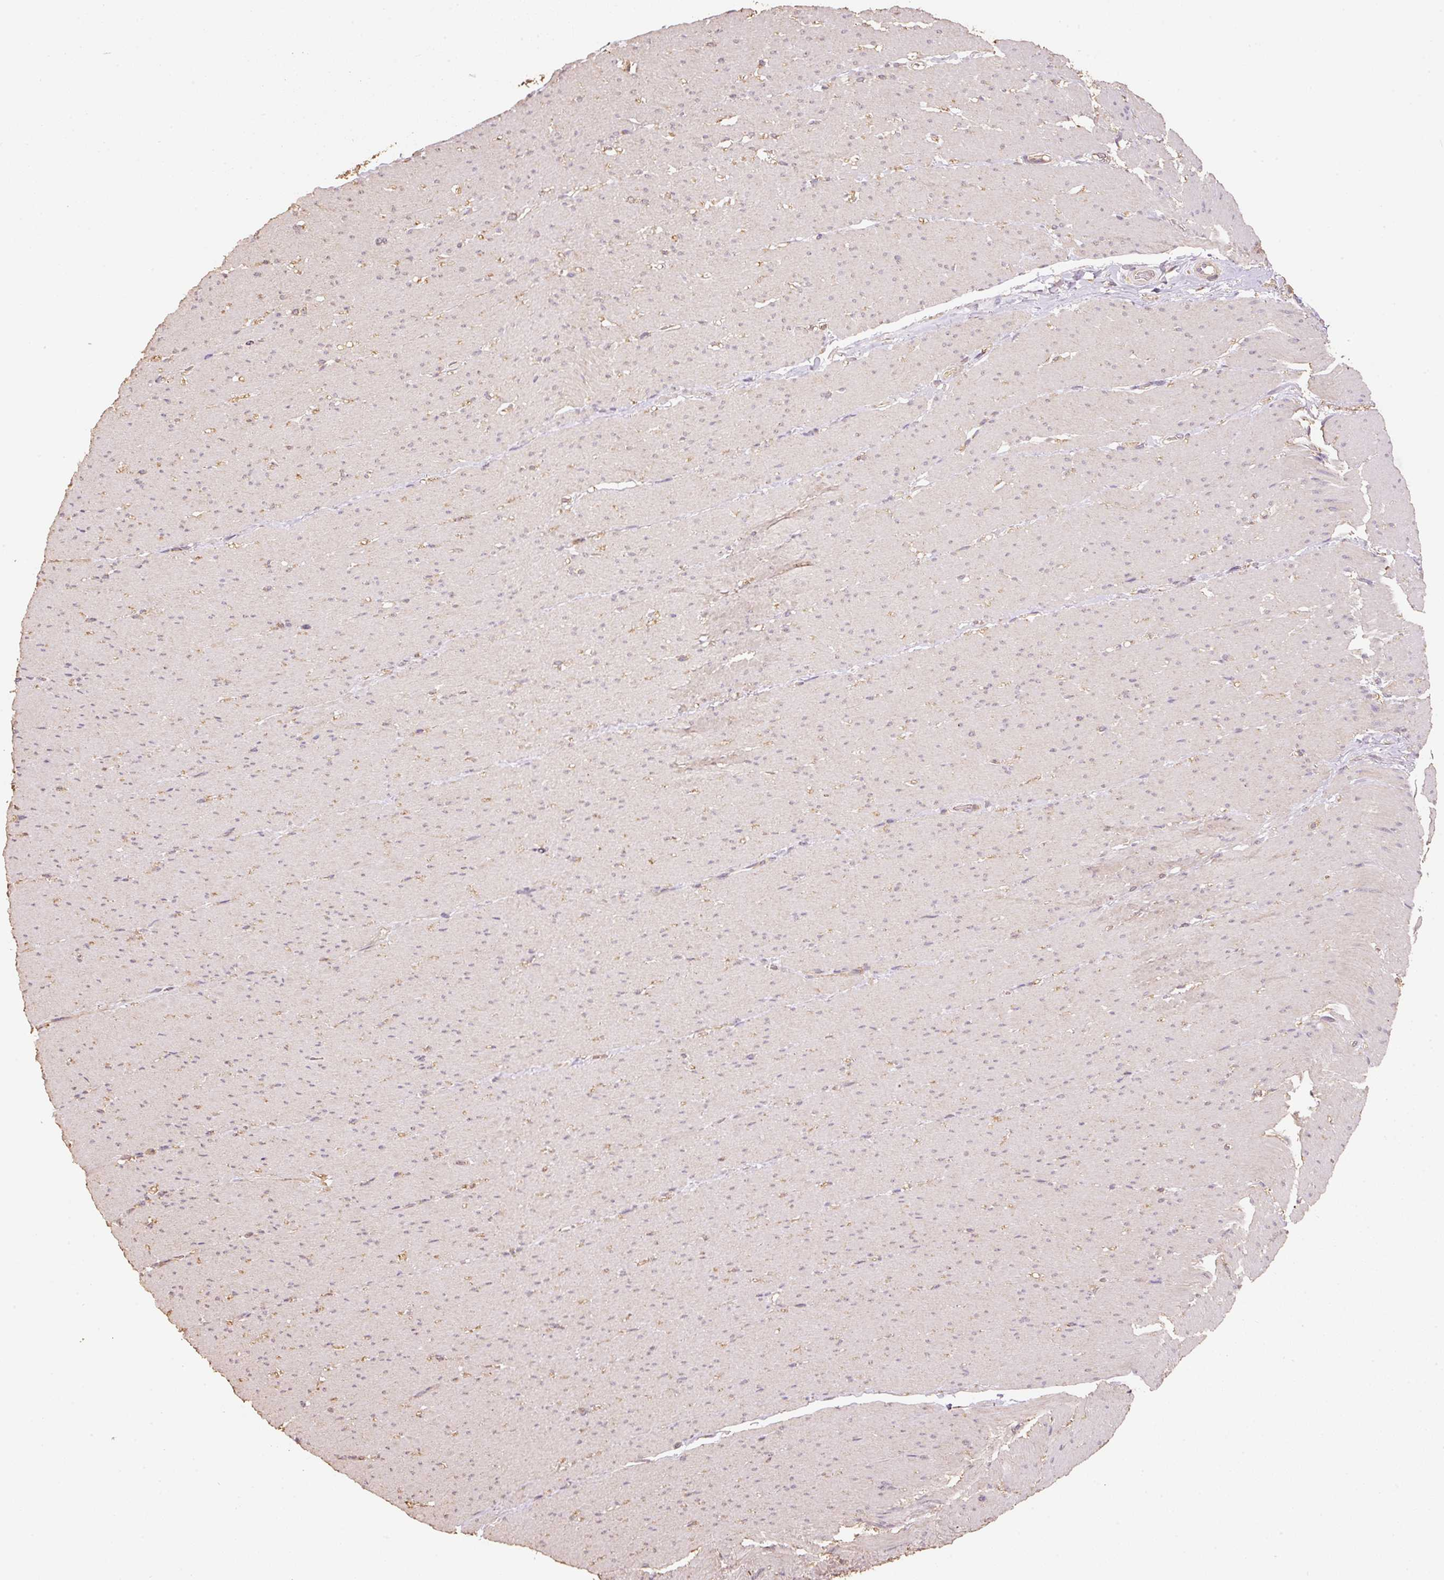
{"staining": {"intensity": "weak", "quantity": "<25%", "location": "cytoplasmic/membranous"}, "tissue": "smooth muscle", "cell_type": "Smooth muscle cells", "image_type": "normal", "snomed": [{"axis": "morphology", "description": "Normal tissue, NOS"}, {"axis": "topography", "description": "Smooth muscle"}, {"axis": "topography", "description": "Rectum"}], "caption": "Immunohistochemistry (IHC) histopathology image of normal smooth muscle: human smooth muscle stained with DAB reveals no significant protein staining in smooth muscle cells.", "gene": "HERC2", "patient": {"sex": "male", "age": 53}}